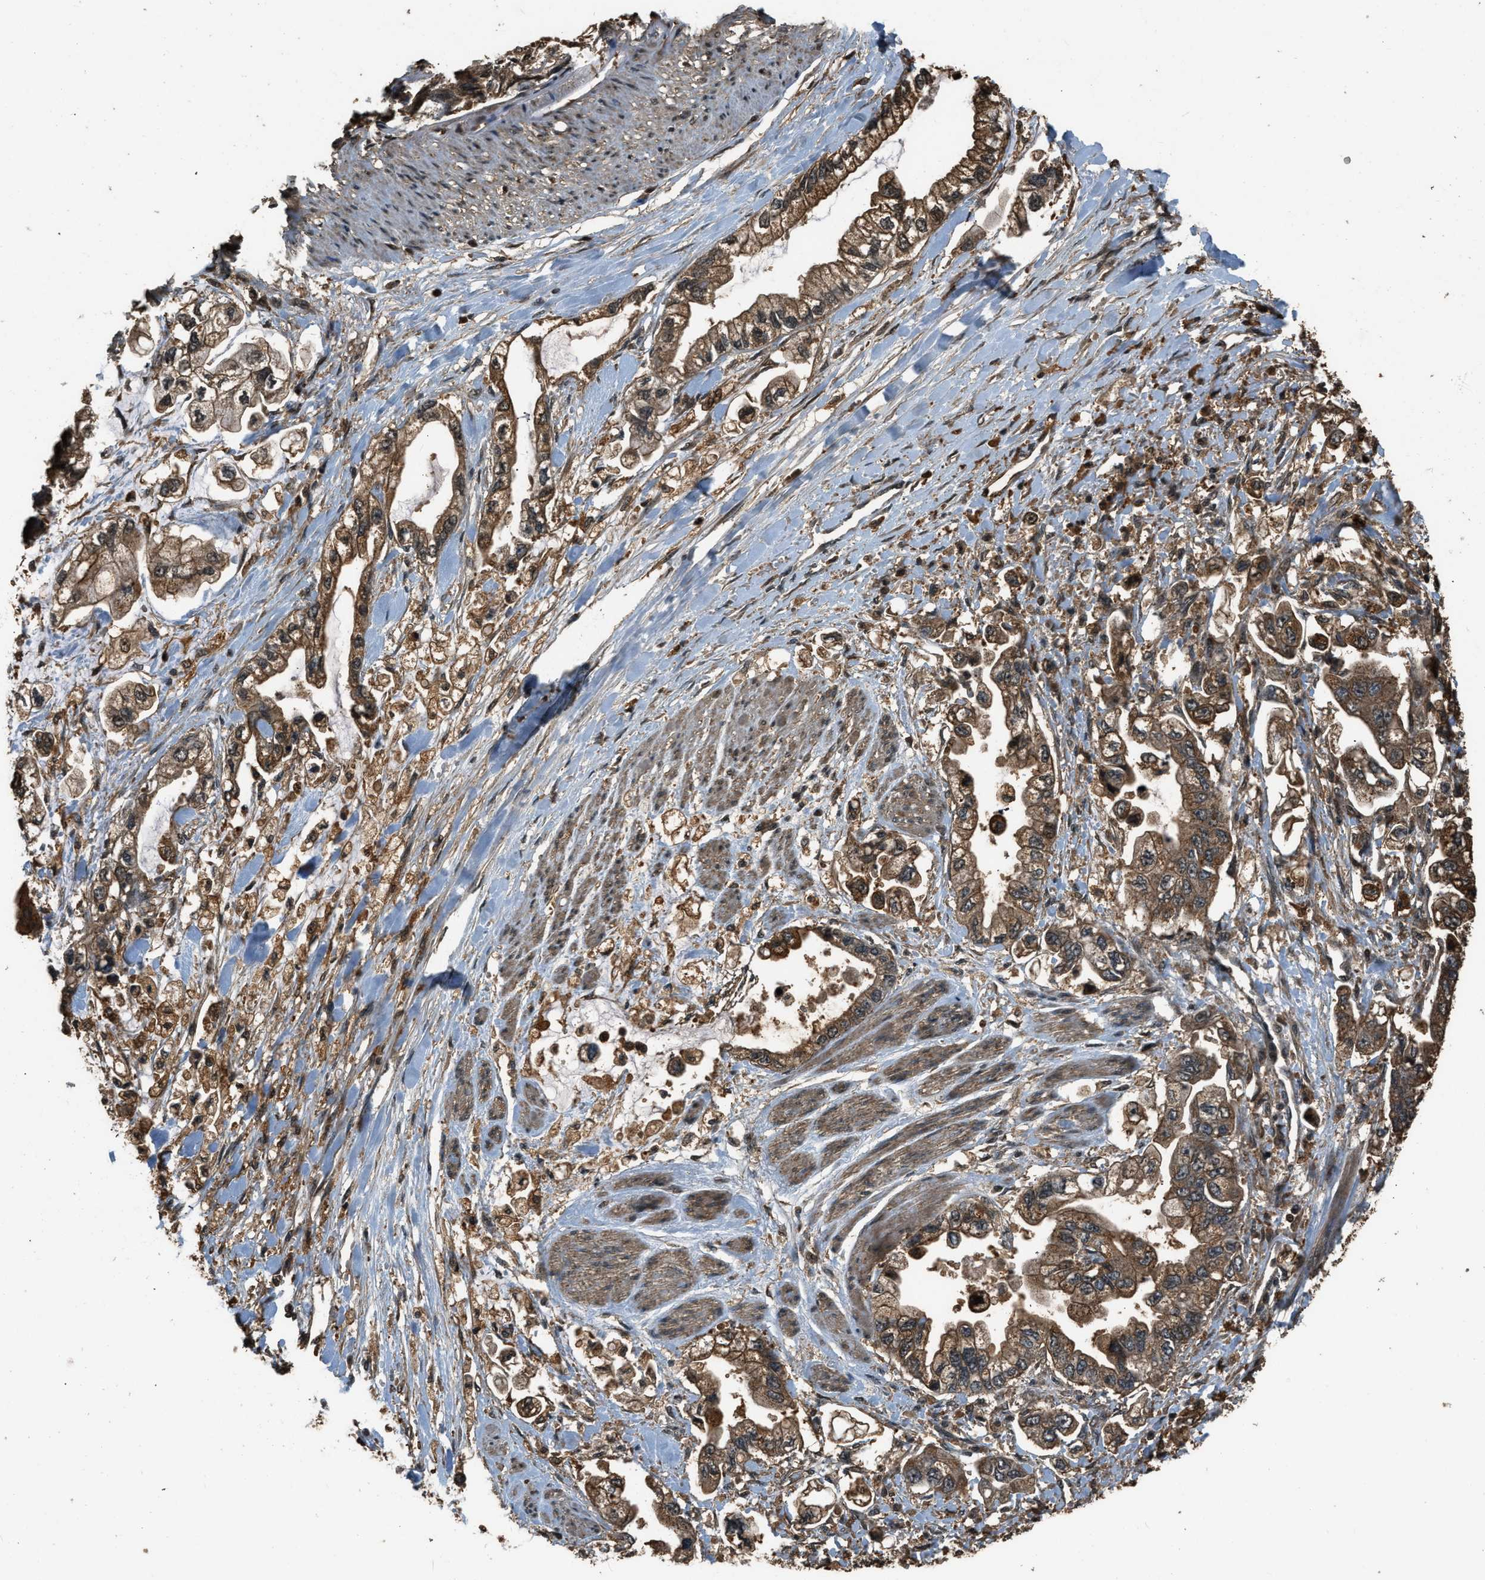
{"staining": {"intensity": "moderate", "quantity": ">75%", "location": "cytoplasmic/membranous"}, "tissue": "stomach cancer", "cell_type": "Tumor cells", "image_type": "cancer", "snomed": [{"axis": "morphology", "description": "Normal tissue, NOS"}, {"axis": "morphology", "description": "Adenocarcinoma, NOS"}, {"axis": "topography", "description": "Stomach"}], "caption": "Stomach adenocarcinoma tissue shows moderate cytoplasmic/membranous positivity in about >75% of tumor cells", "gene": "RAP2A", "patient": {"sex": "male", "age": 62}}